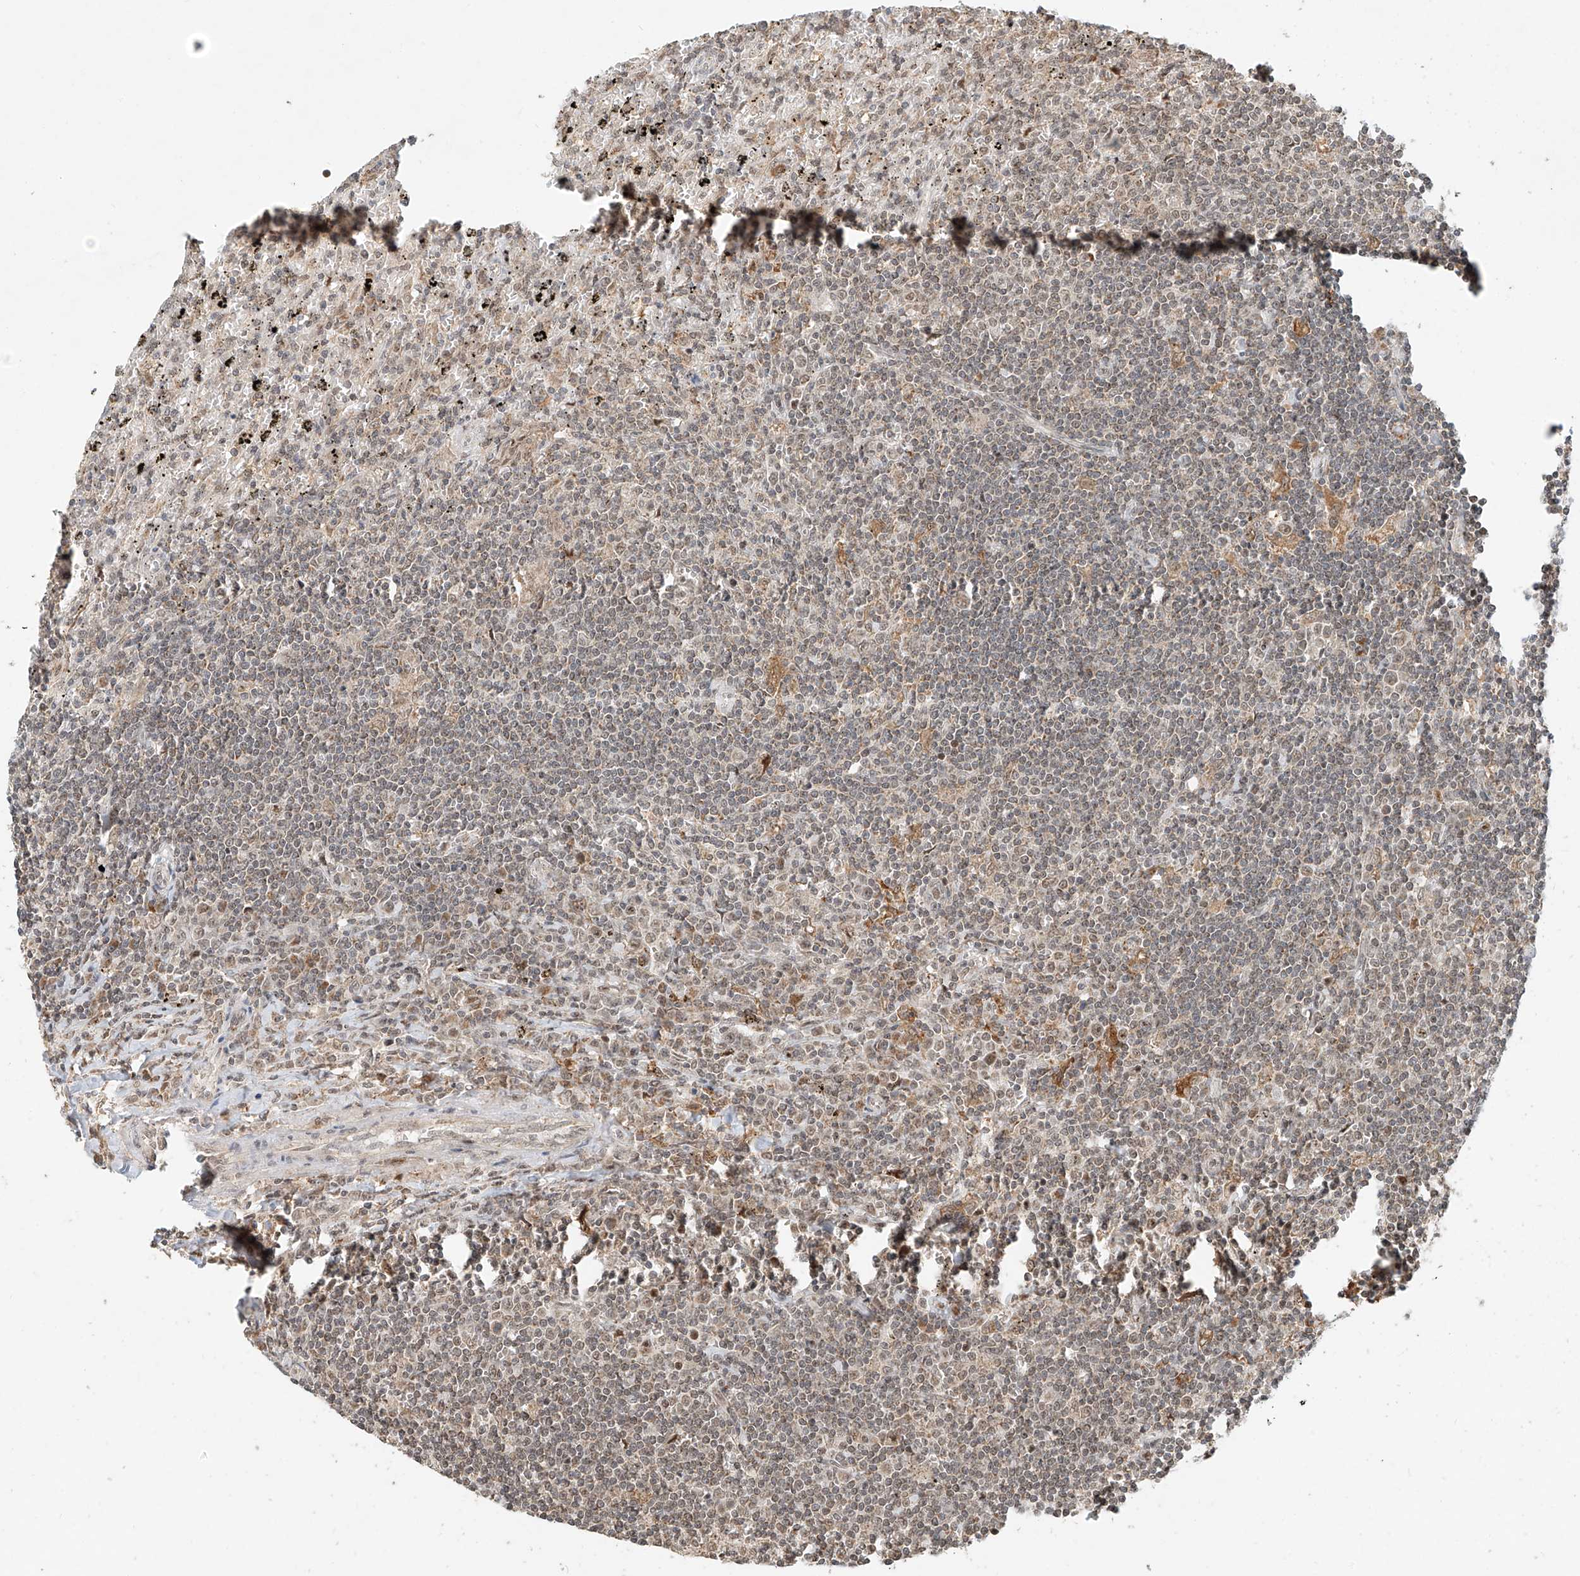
{"staining": {"intensity": "negative", "quantity": "none", "location": "none"}, "tissue": "lymphoma", "cell_type": "Tumor cells", "image_type": "cancer", "snomed": [{"axis": "morphology", "description": "Malignant lymphoma, non-Hodgkin's type, Low grade"}, {"axis": "topography", "description": "Spleen"}], "caption": "This is an IHC micrograph of human low-grade malignant lymphoma, non-Hodgkin's type. There is no expression in tumor cells.", "gene": "SYTL3", "patient": {"sex": "male", "age": 76}}